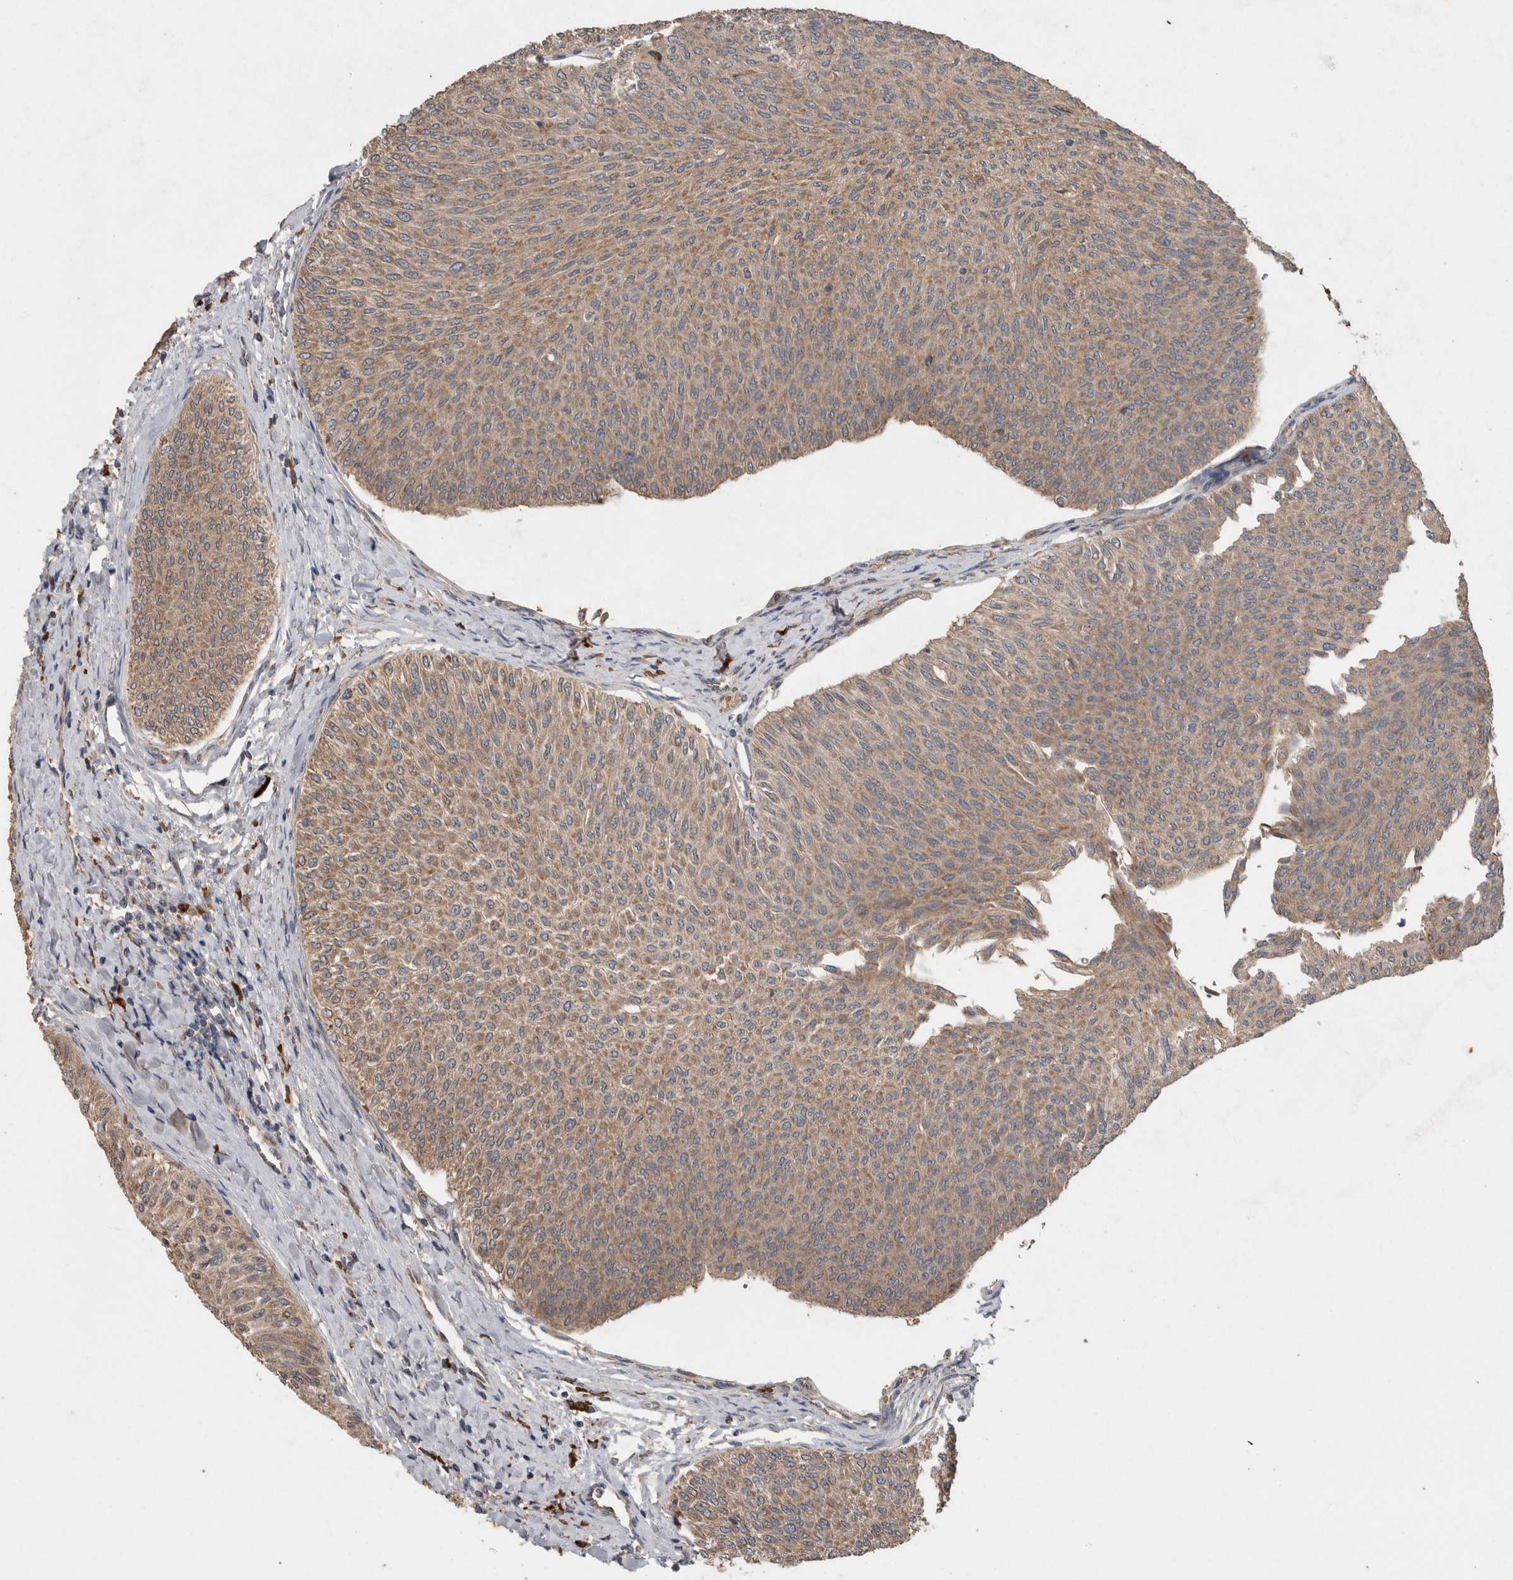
{"staining": {"intensity": "moderate", "quantity": ">75%", "location": "cytoplasmic/membranous"}, "tissue": "urothelial cancer", "cell_type": "Tumor cells", "image_type": "cancer", "snomed": [{"axis": "morphology", "description": "Urothelial carcinoma, Low grade"}, {"axis": "topography", "description": "Urinary bladder"}], "caption": "This histopathology image shows immunohistochemistry (IHC) staining of human urothelial cancer, with medium moderate cytoplasmic/membranous positivity in about >75% of tumor cells.", "gene": "ADGRL3", "patient": {"sex": "male", "age": 78}}